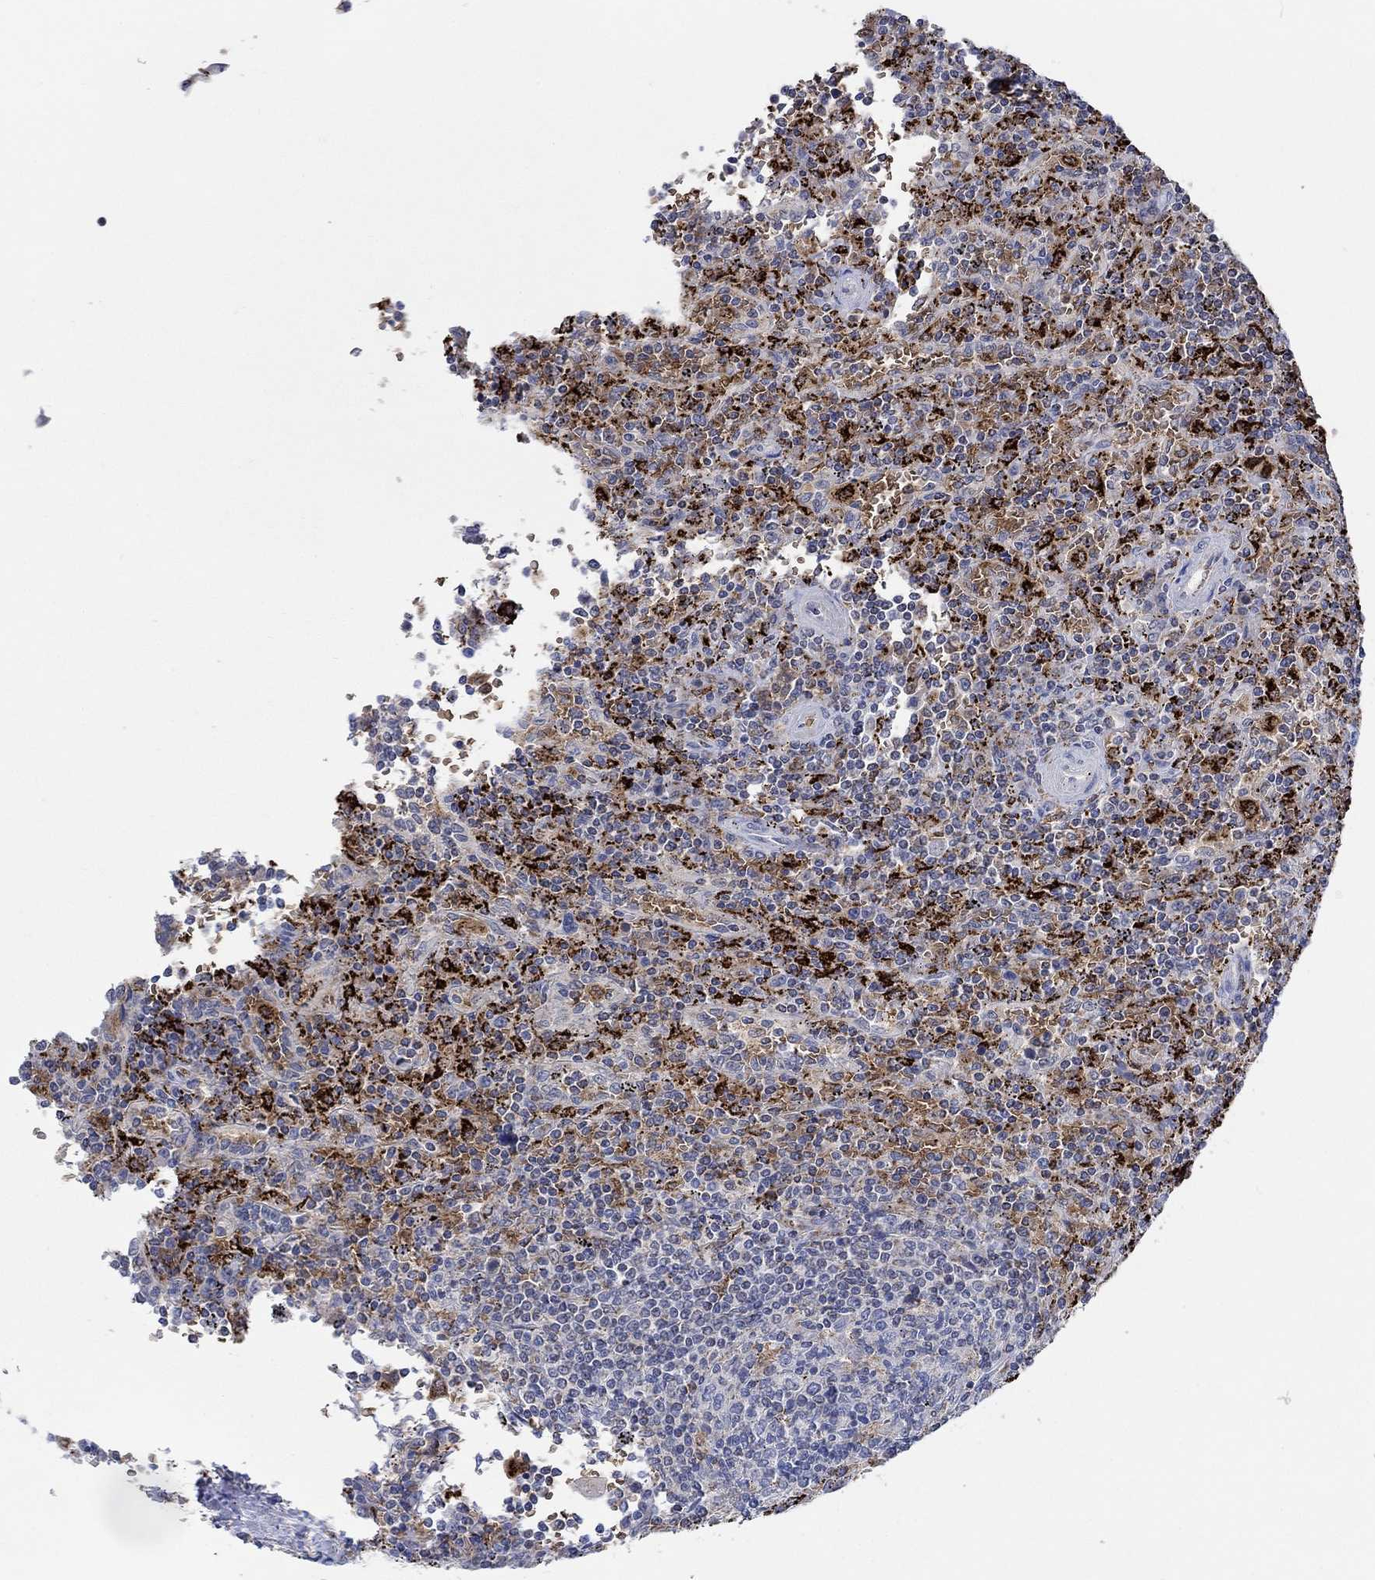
{"staining": {"intensity": "negative", "quantity": "none", "location": "none"}, "tissue": "lymphoma", "cell_type": "Tumor cells", "image_type": "cancer", "snomed": [{"axis": "morphology", "description": "Malignant lymphoma, non-Hodgkin's type, Low grade"}, {"axis": "topography", "description": "Spleen"}], "caption": "IHC of lymphoma displays no positivity in tumor cells.", "gene": "MPP1", "patient": {"sex": "male", "age": 62}}